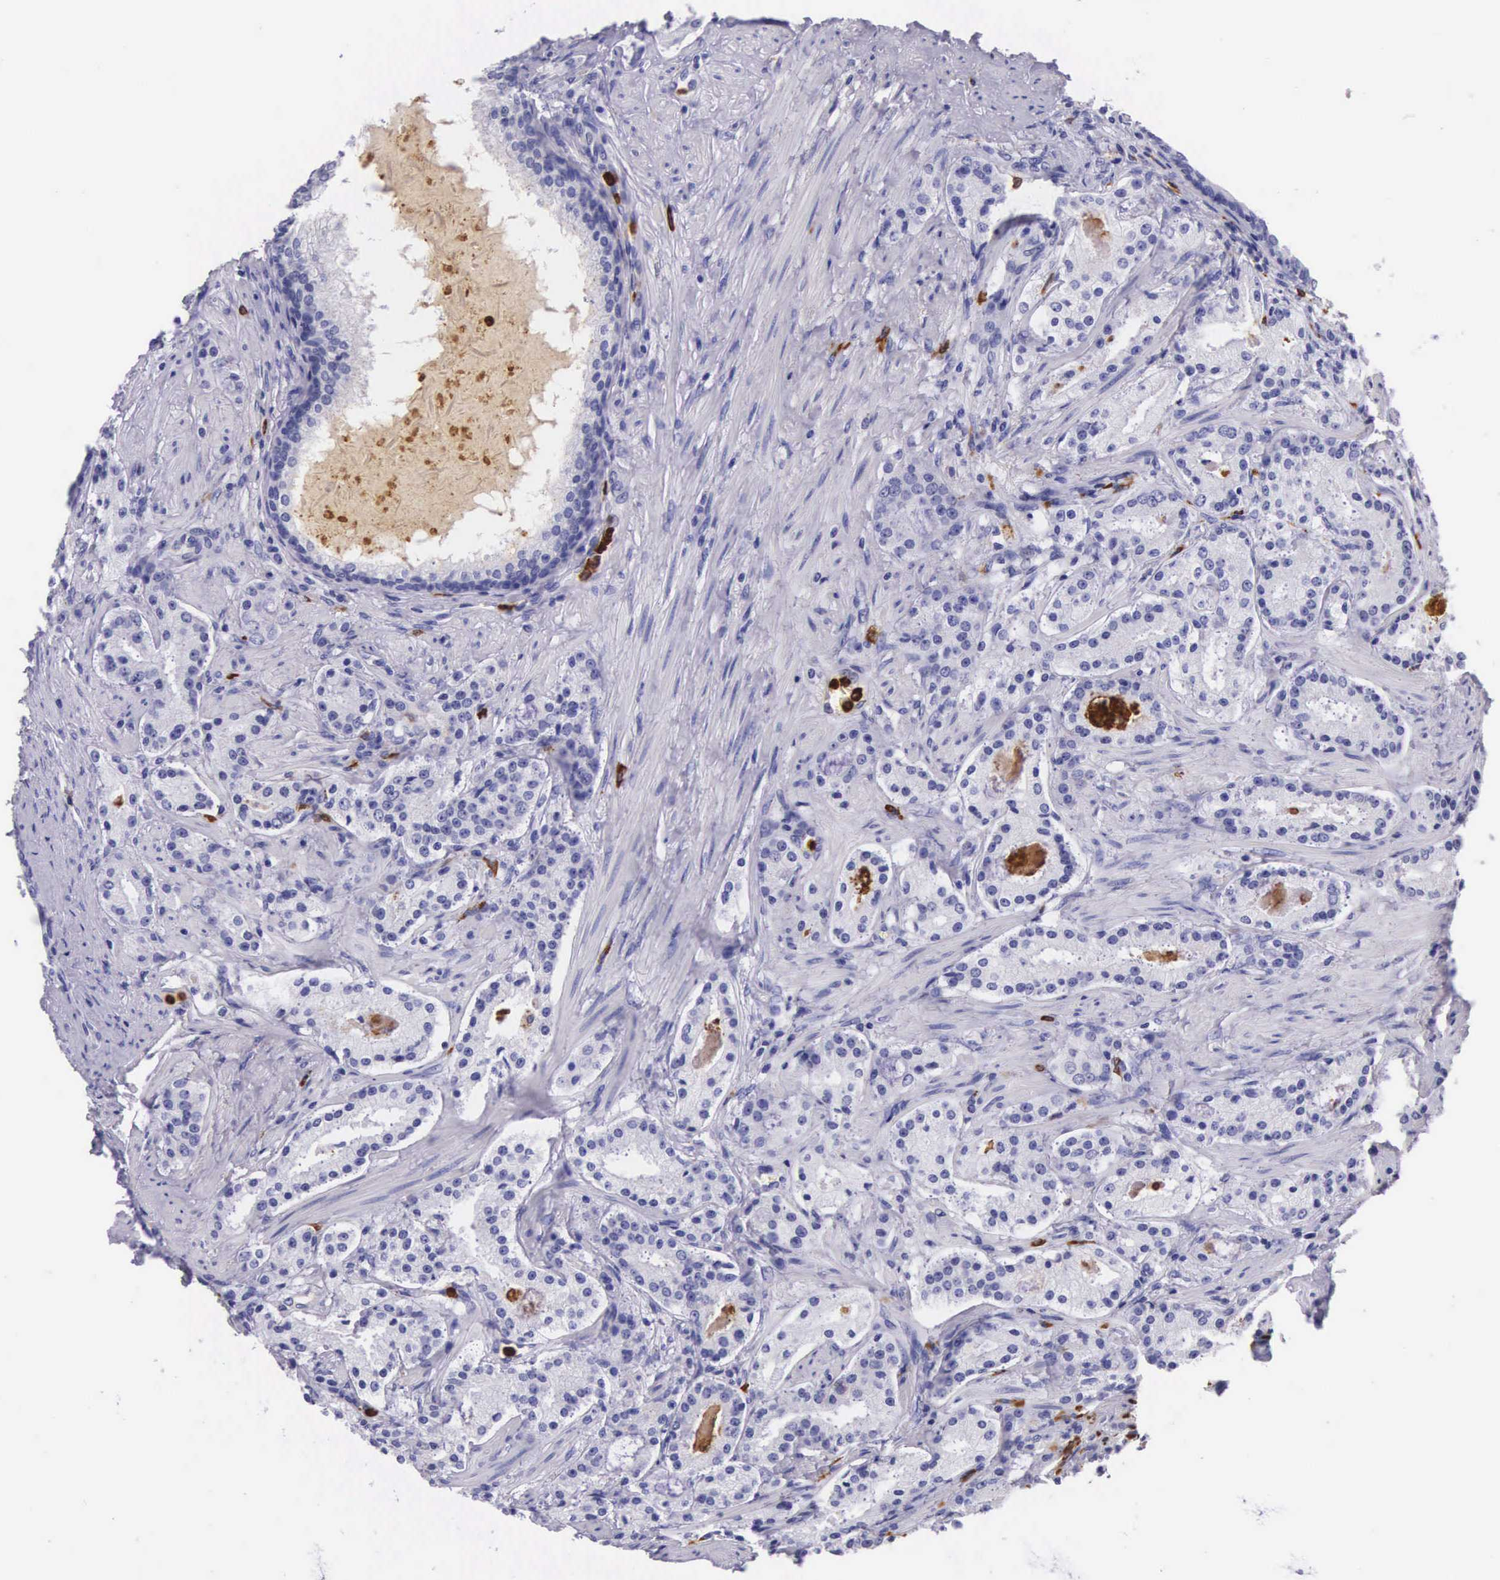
{"staining": {"intensity": "negative", "quantity": "none", "location": "none"}, "tissue": "prostate cancer", "cell_type": "Tumor cells", "image_type": "cancer", "snomed": [{"axis": "morphology", "description": "Adenocarcinoma, Medium grade"}, {"axis": "topography", "description": "Prostate"}], "caption": "Immunohistochemistry (IHC) photomicrograph of neoplastic tissue: prostate adenocarcinoma (medium-grade) stained with DAB (3,3'-diaminobenzidine) demonstrates no significant protein positivity in tumor cells.", "gene": "FCN1", "patient": {"sex": "male", "age": 72}}